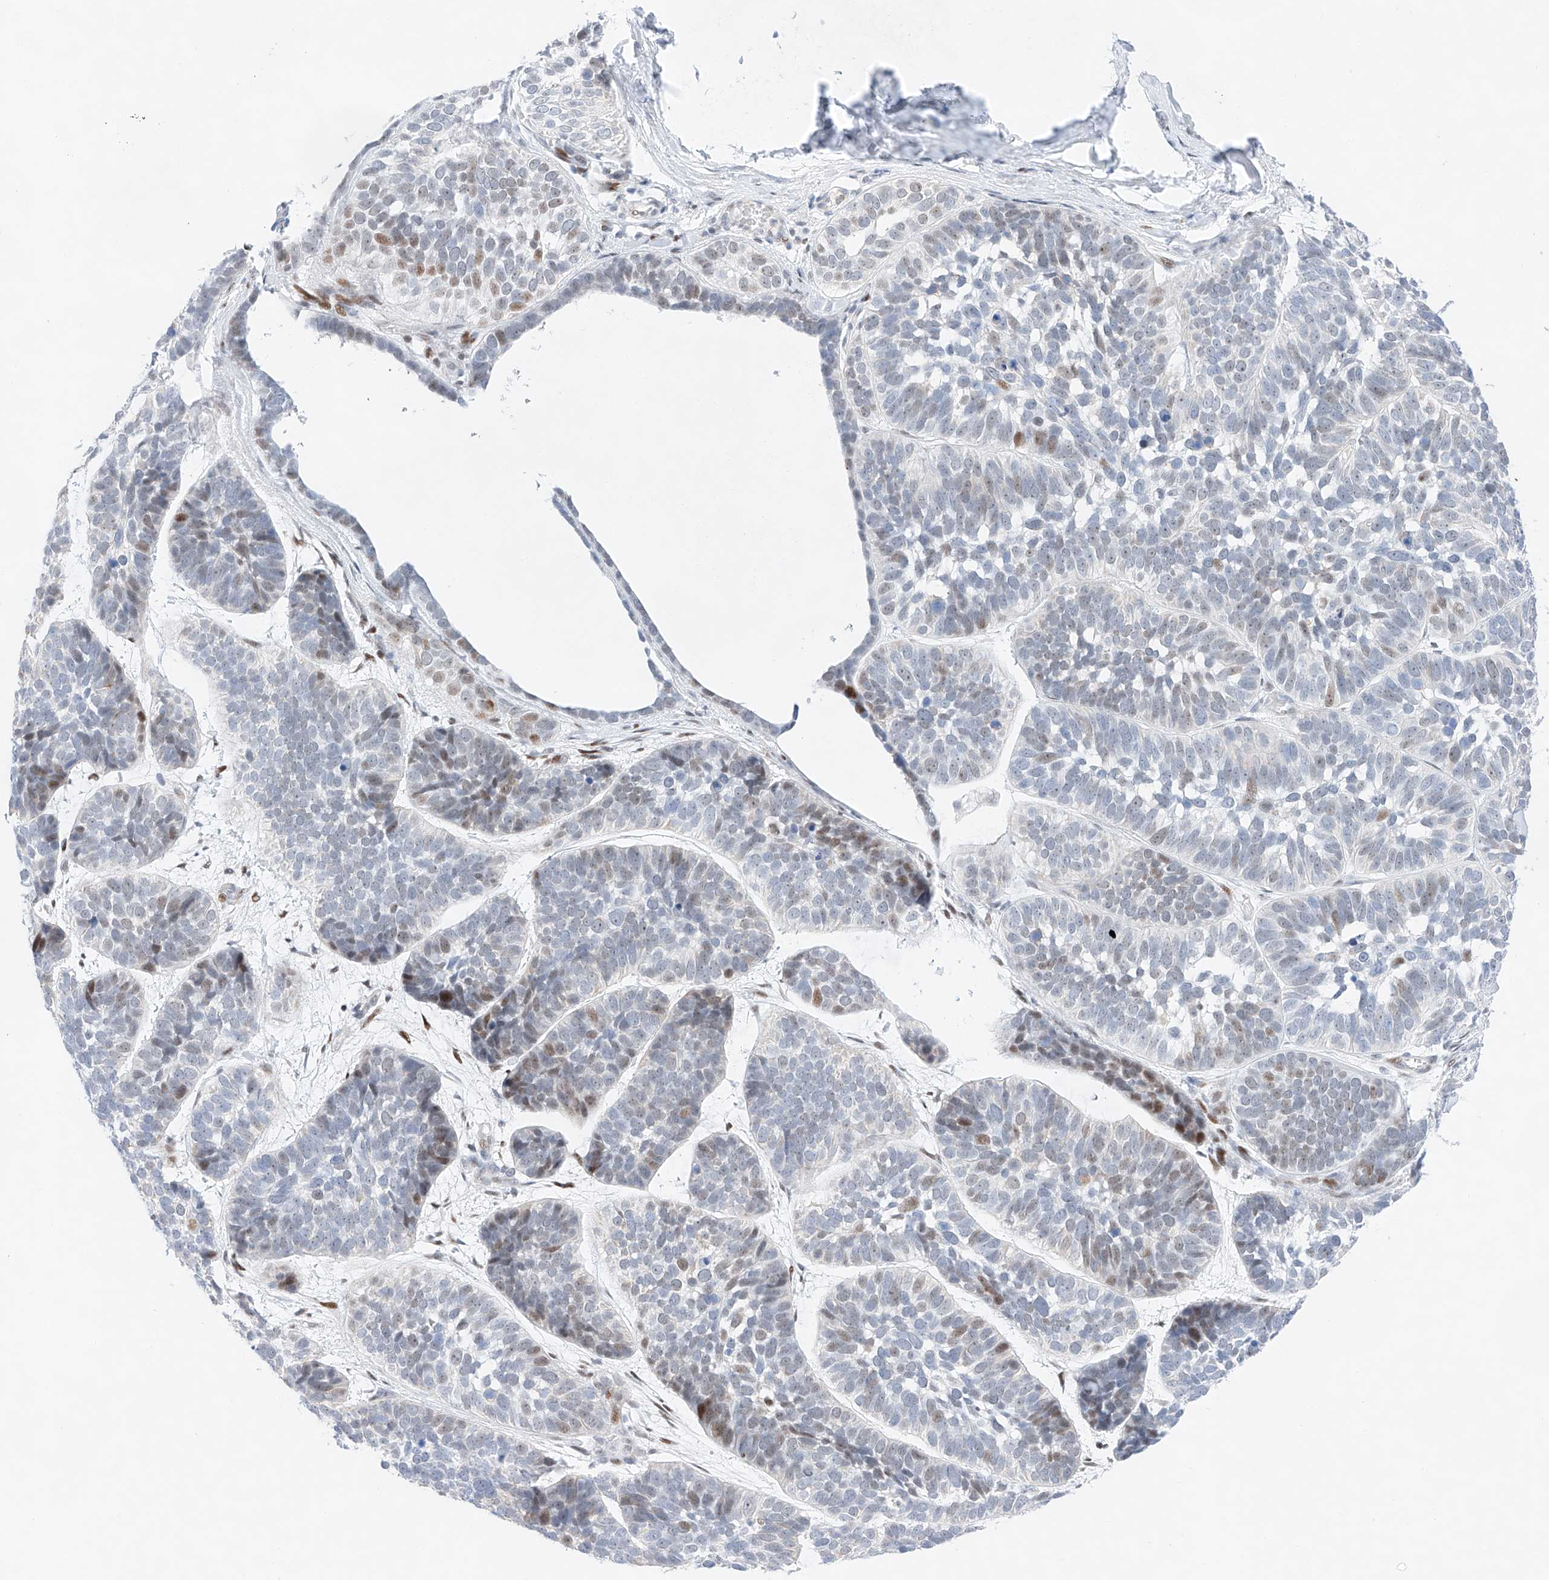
{"staining": {"intensity": "moderate", "quantity": "<25%", "location": "nuclear"}, "tissue": "skin cancer", "cell_type": "Tumor cells", "image_type": "cancer", "snomed": [{"axis": "morphology", "description": "Basal cell carcinoma"}, {"axis": "topography", "description": "Skin"}], "caption": "Skin cancer (basal cell carcinoma) tissue shows moderate nuclear expression in about <25% of tumor cells", "gene": "NT5C3B", "patient": {"sex": "male", "age": 62}}